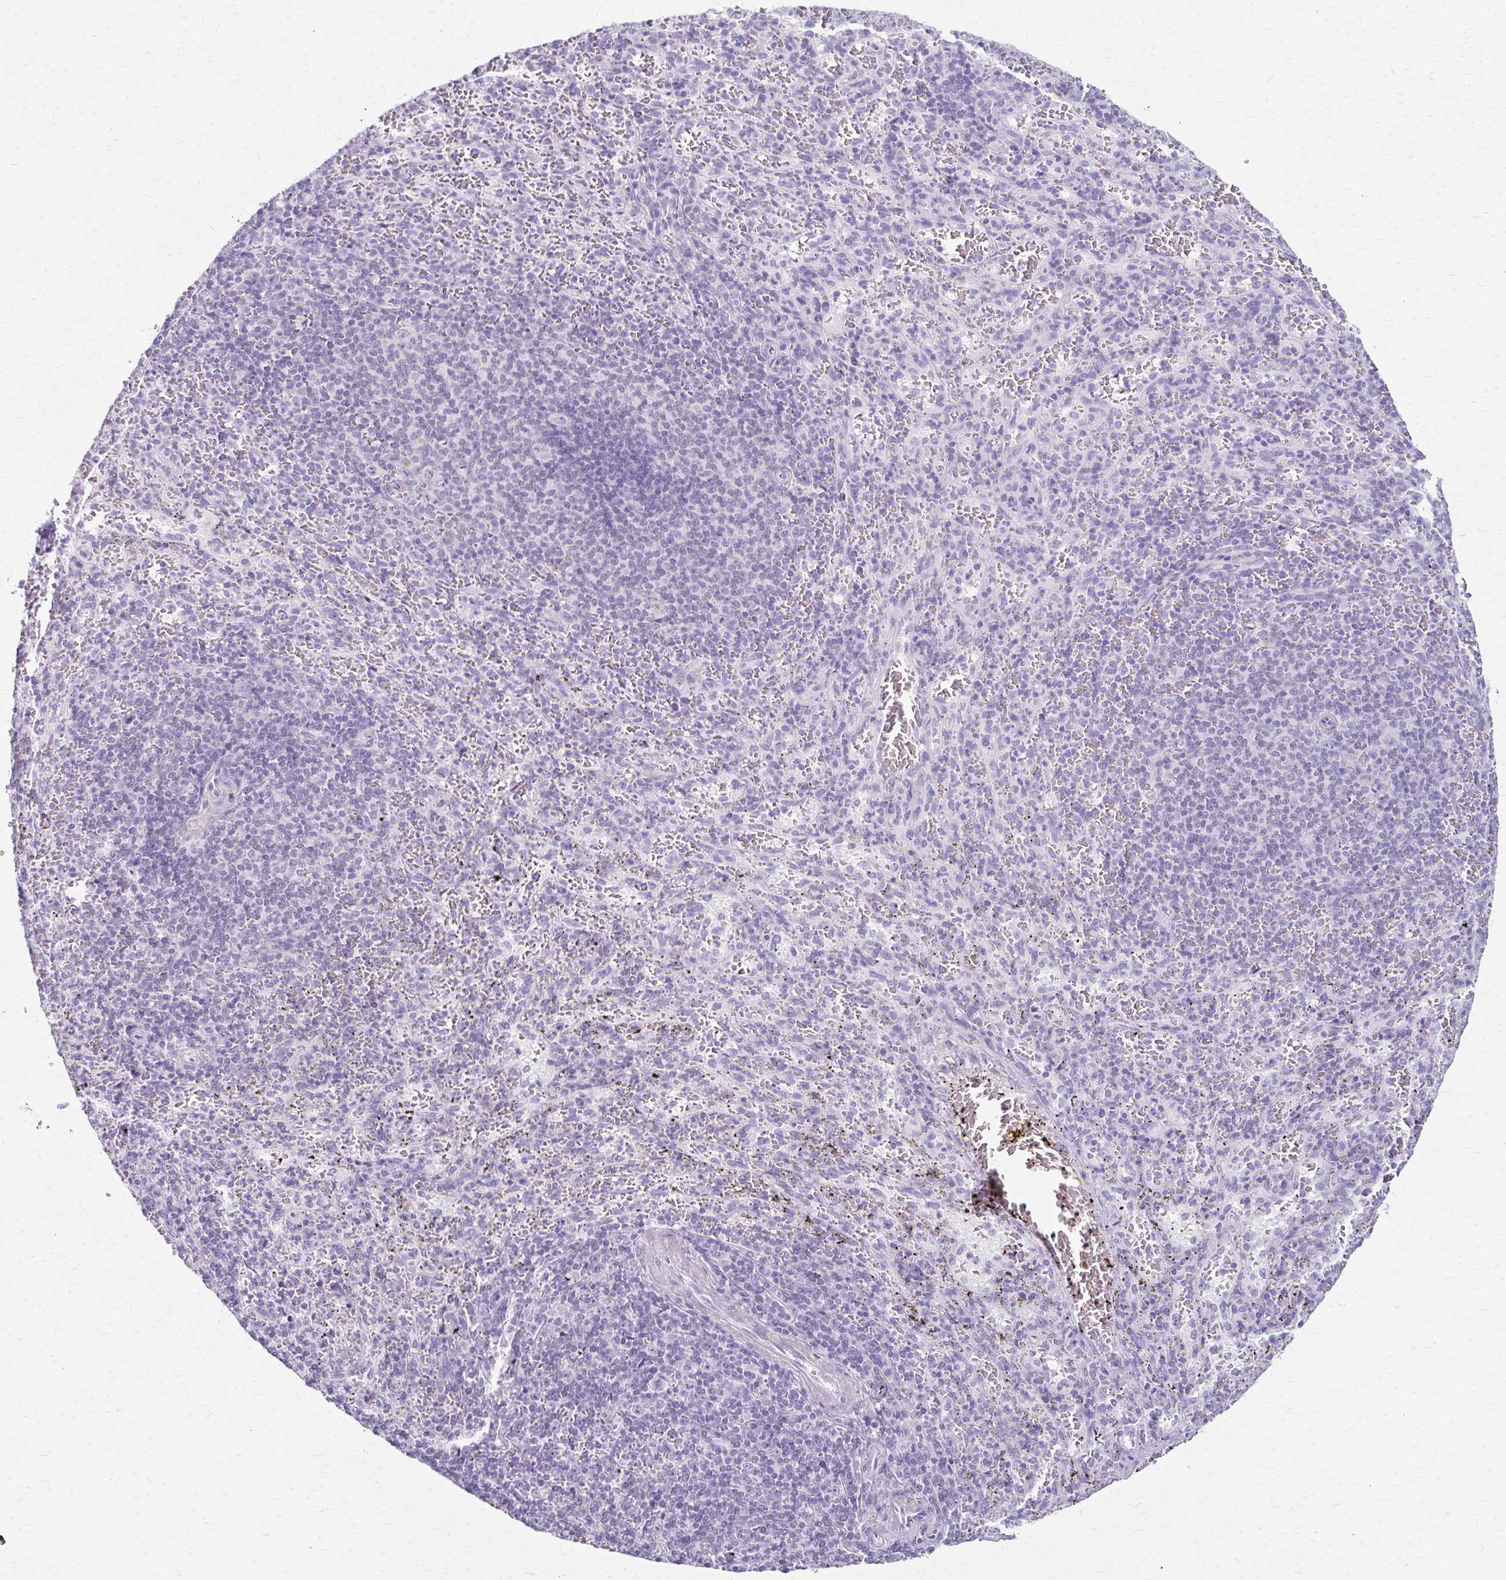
{"staining": {"intensity": "negative", "quantity": "none", "location": "none"}, "tissue": "spleen", "cell_type": "Cells in red pulp", "image_type": "normal", "snomed": [{"axis": "morphology", "description": "Normal tissue, NOS"}, {"axis": "topography", "description": "Spleen"}], "caption": "Immunohistochemistry (IHC) micrograph of normal spleen: human spleen stained with DAB (3,3'-diaminobenzidine) demonstrates no significant protein positivity in cells in red pulp. (DAB (3,3'-diaminobenzidine) immunohistochemistry, high magnification).", "gene": "ZSCAN5B", "patient": {"sex": "male", "age": 57}}